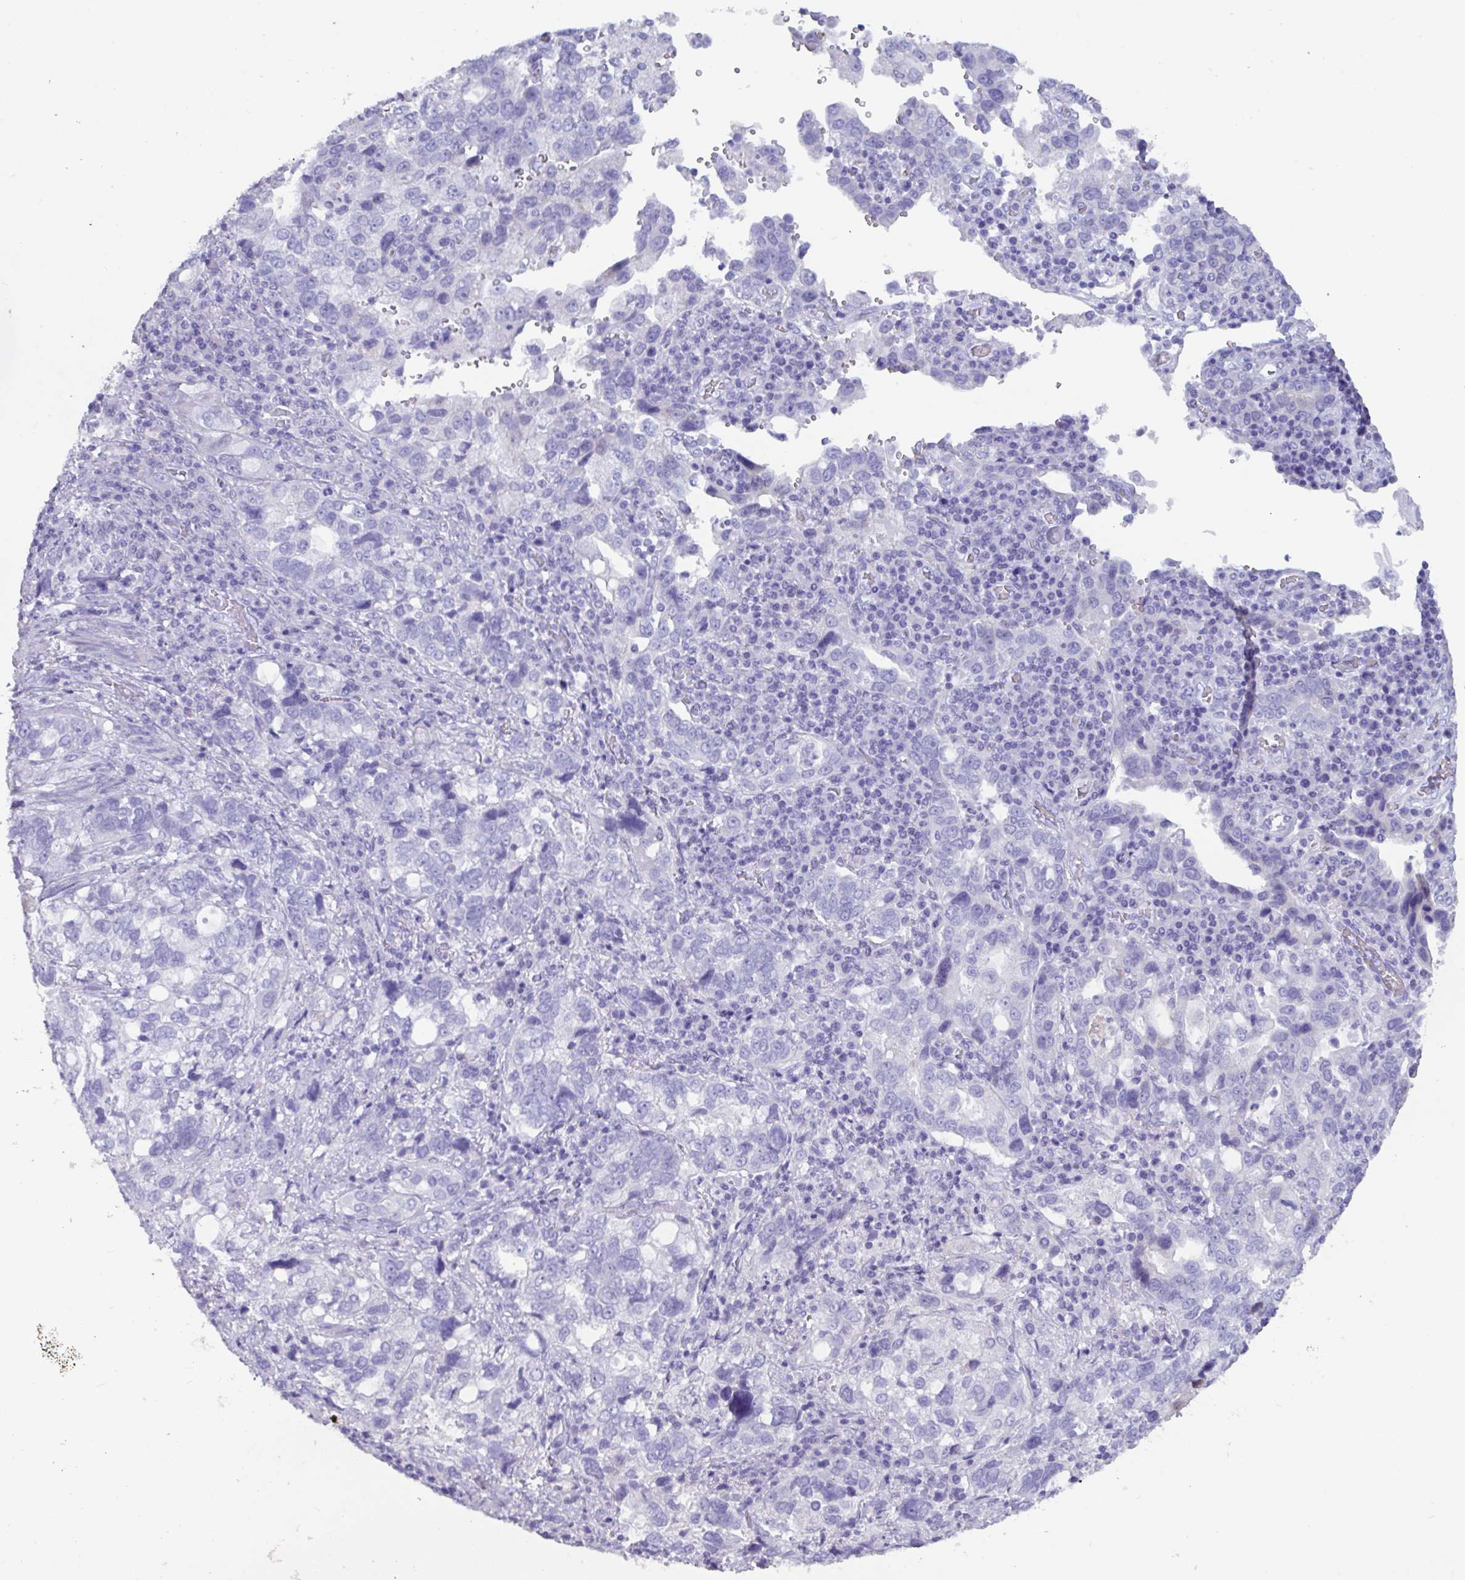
{"staining": {"intensity": "negative", "quantity": "none", "location": "none"}, "tissue": "stomach cancer", "cell_type": "Tumor cells", "image_type": "cancer", "snomed": [{"axis": "morphology", "description": "Adenocarcinoma, NOS"}, {"axis": "topography", "description": "Stomach, upper"}], "caption": "The IHC image has no significant staining in tumor cells of stomach cancer tissue.", "gene": "TNNC1", "patient": {"sex": "female", "age": 81}}